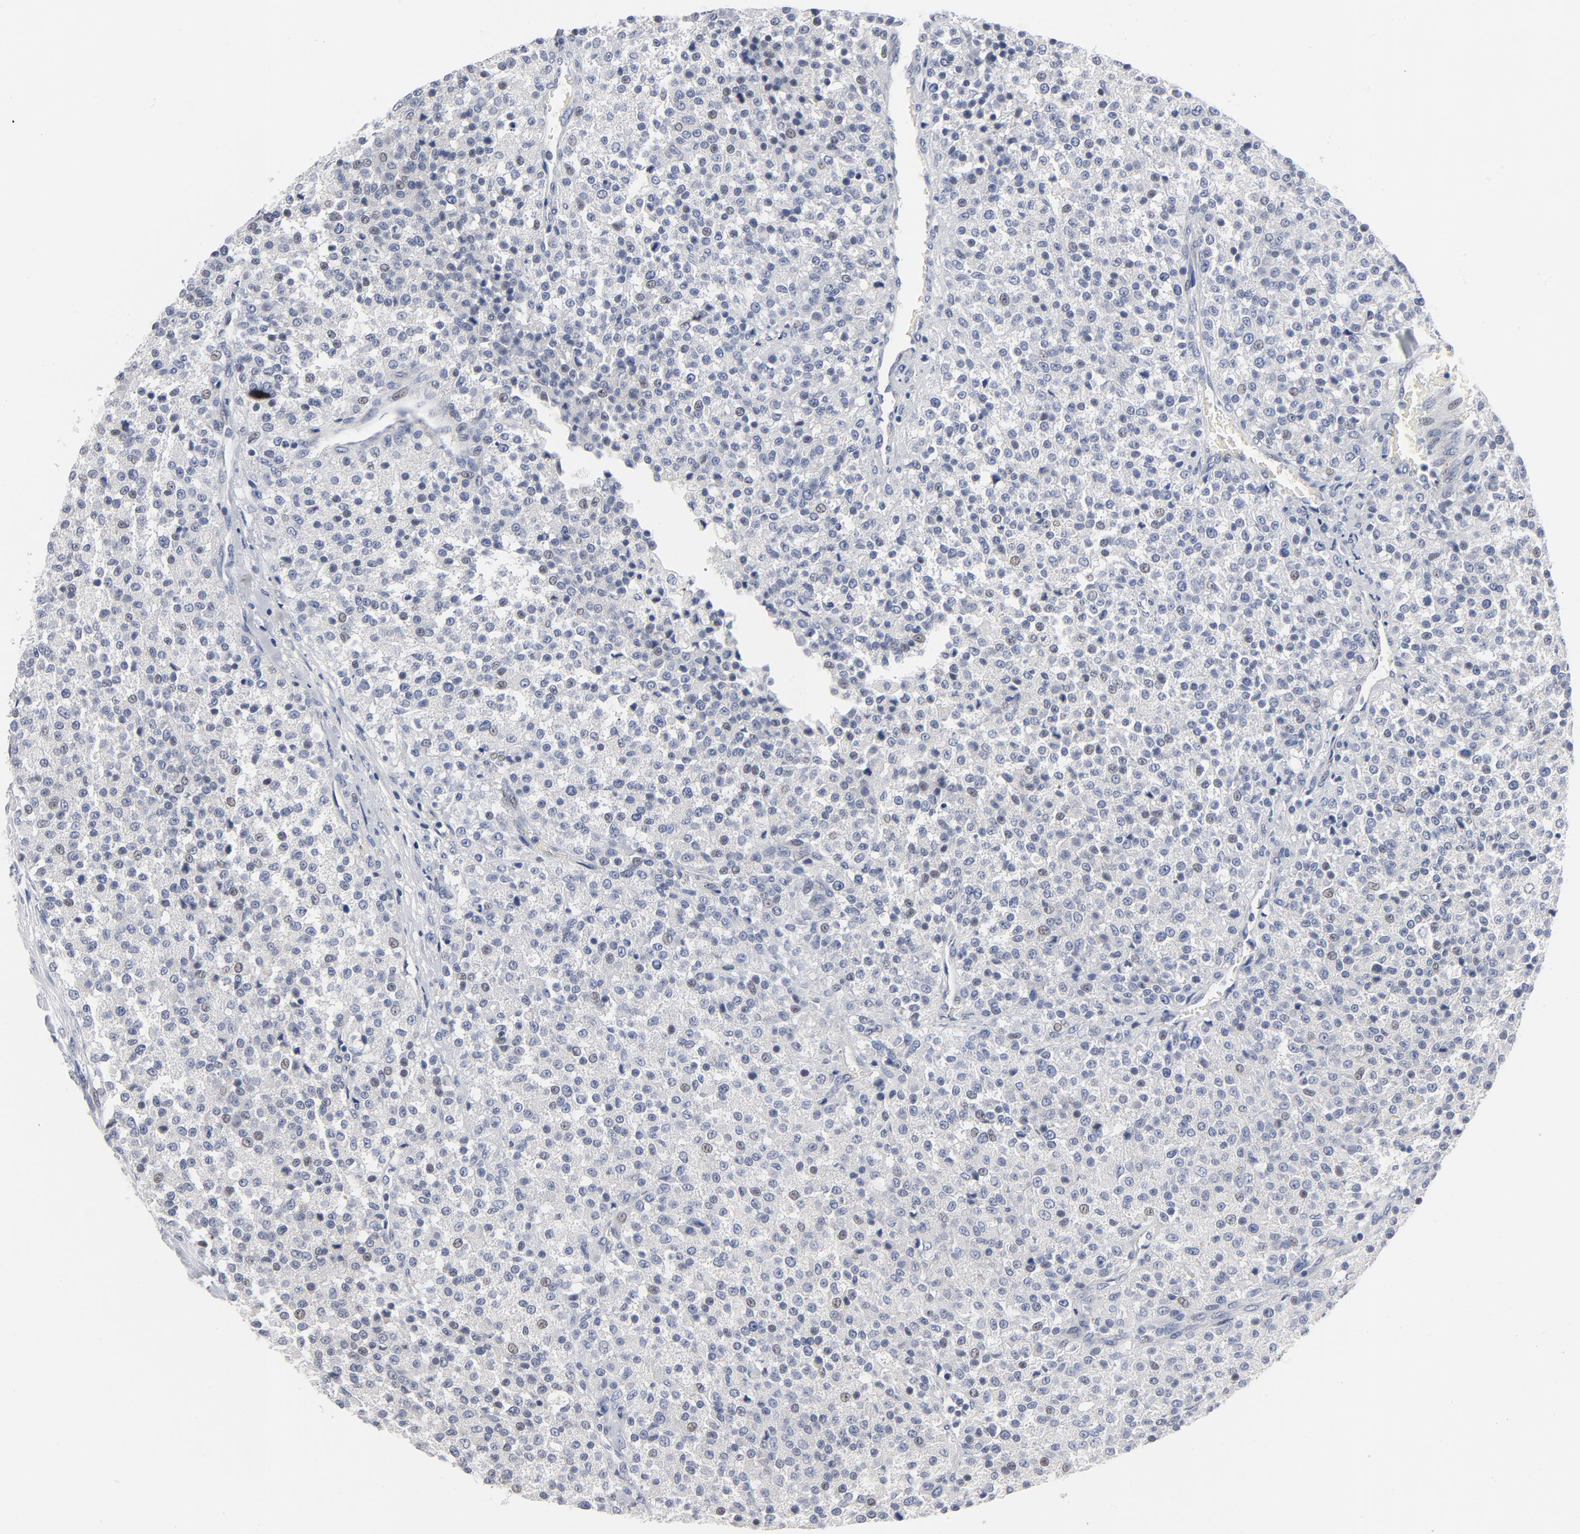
{"staining": {"intensity": "negative", "quantity": "none", "location": "none"}, "tissue": "testis cancer", "cell_type": "Tumor cells", "image_type": "cancer", "snomed": [{"axis": "morphology", "description": "Seminoma, NOS"}, {"axis": "topography", "description": "Testis"}], "caption": "Immunohistochemical staining of testis cancer (seminoma) displays no significant expression in tumor cells. (Brightfield microscopy of DAB IHC at high magnification).", "gene": "KCNK13", "patient": {"sex": "male", "age": 59}}